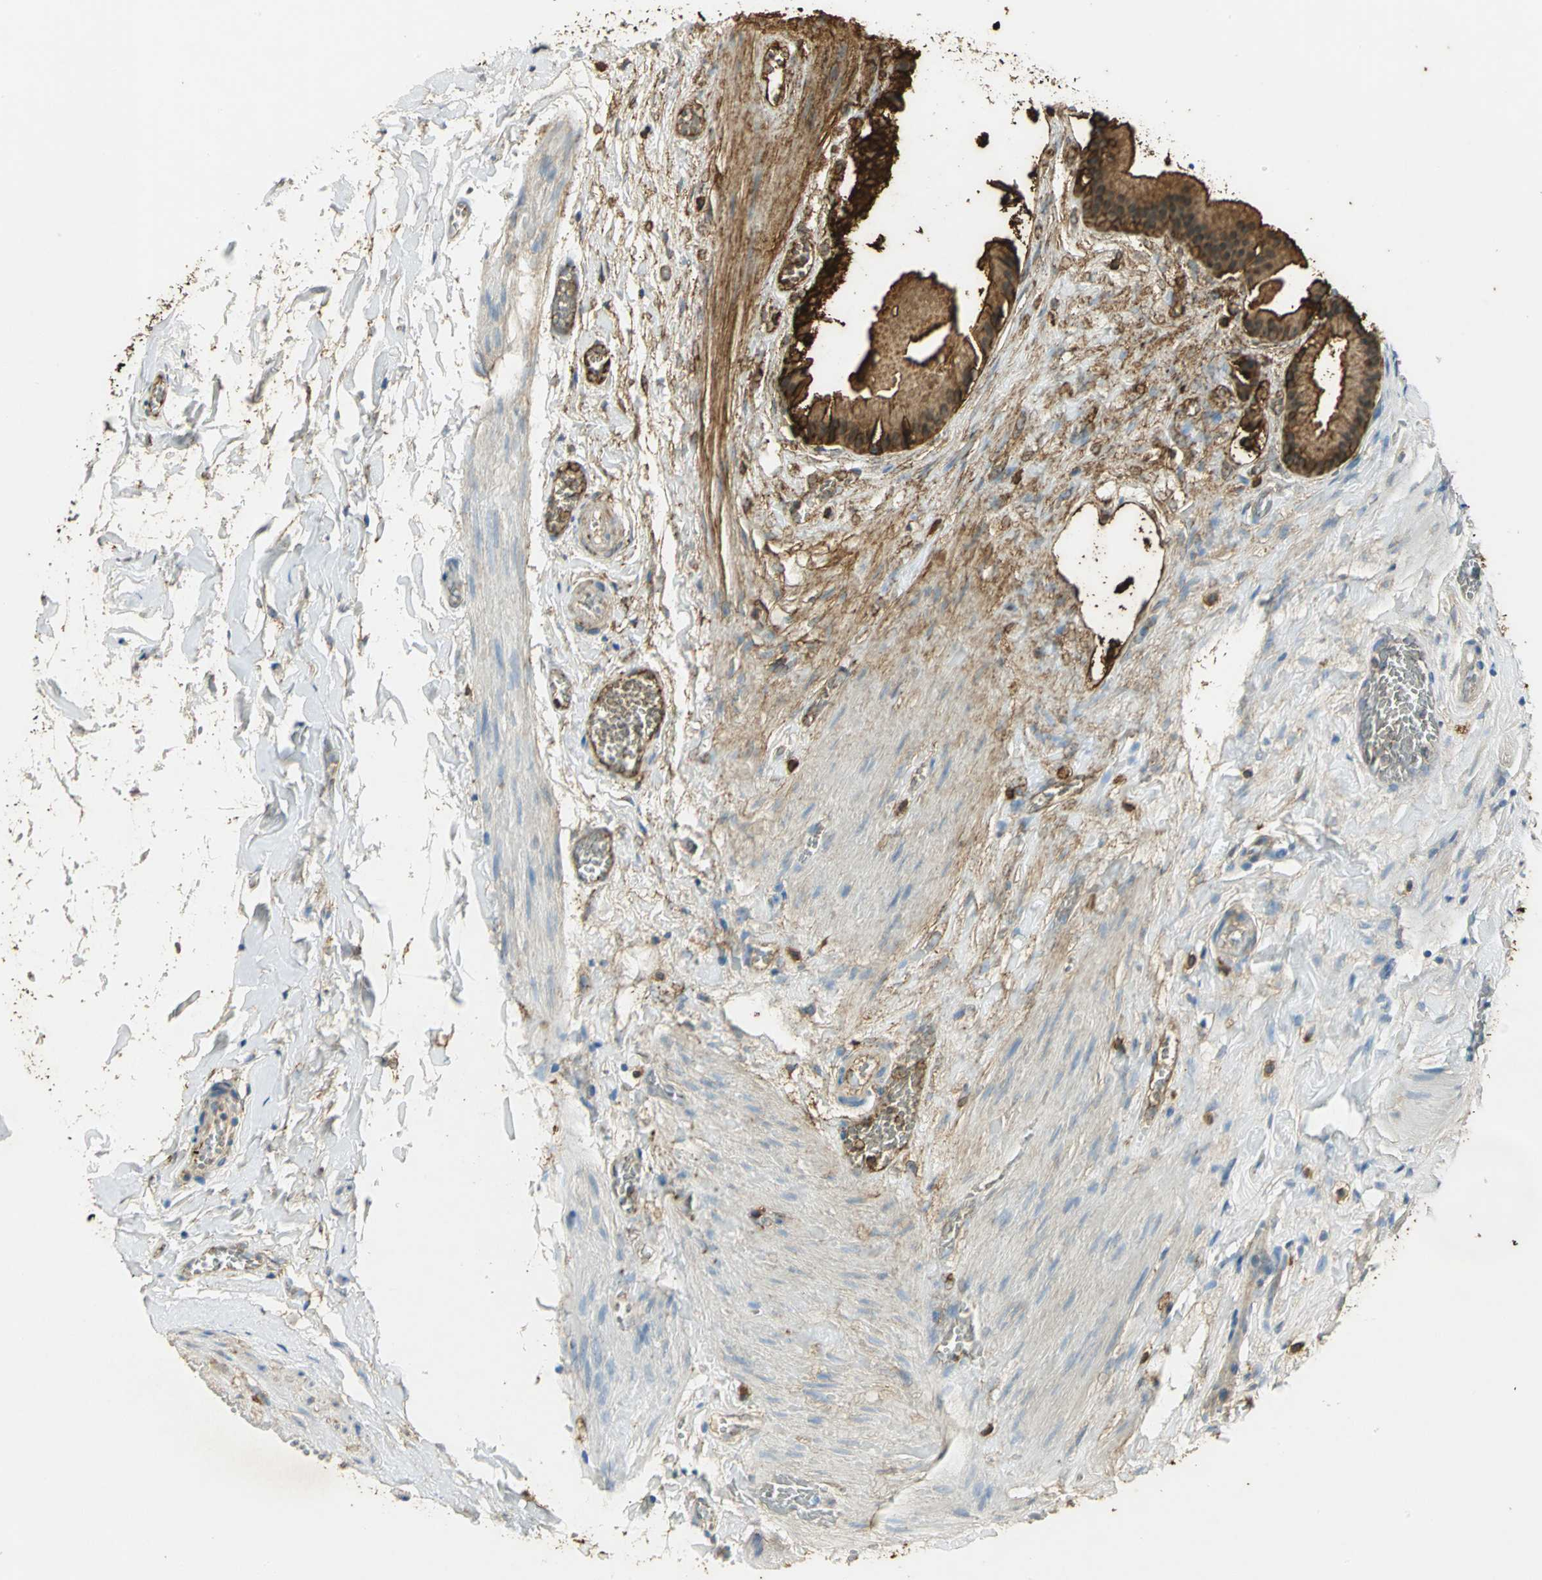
{"staining": {"intensity": "strong", "quantity": ">75%", "location": "cytoplasmic/membranous"}, "tissue": "gallbladder", "cell_type": "Glandular cells", "image_type": "normal", "snomed": [{"axis": "morphology", "description": "Normal tissue, NOS"}, {"axis": "topography", "description": "Gallbladder"}], "caption": "High-magnification brightfield microscopy of benign gallbladder stained with DAB (brown) and counterstained with hematoxylin (blue). glandular cells exhibit strong cytoplasmic/membranous expression is identified in approximately>75% of cells.", "gene": "ANXA4", "patient": {"sex": "female", "age": 63}}